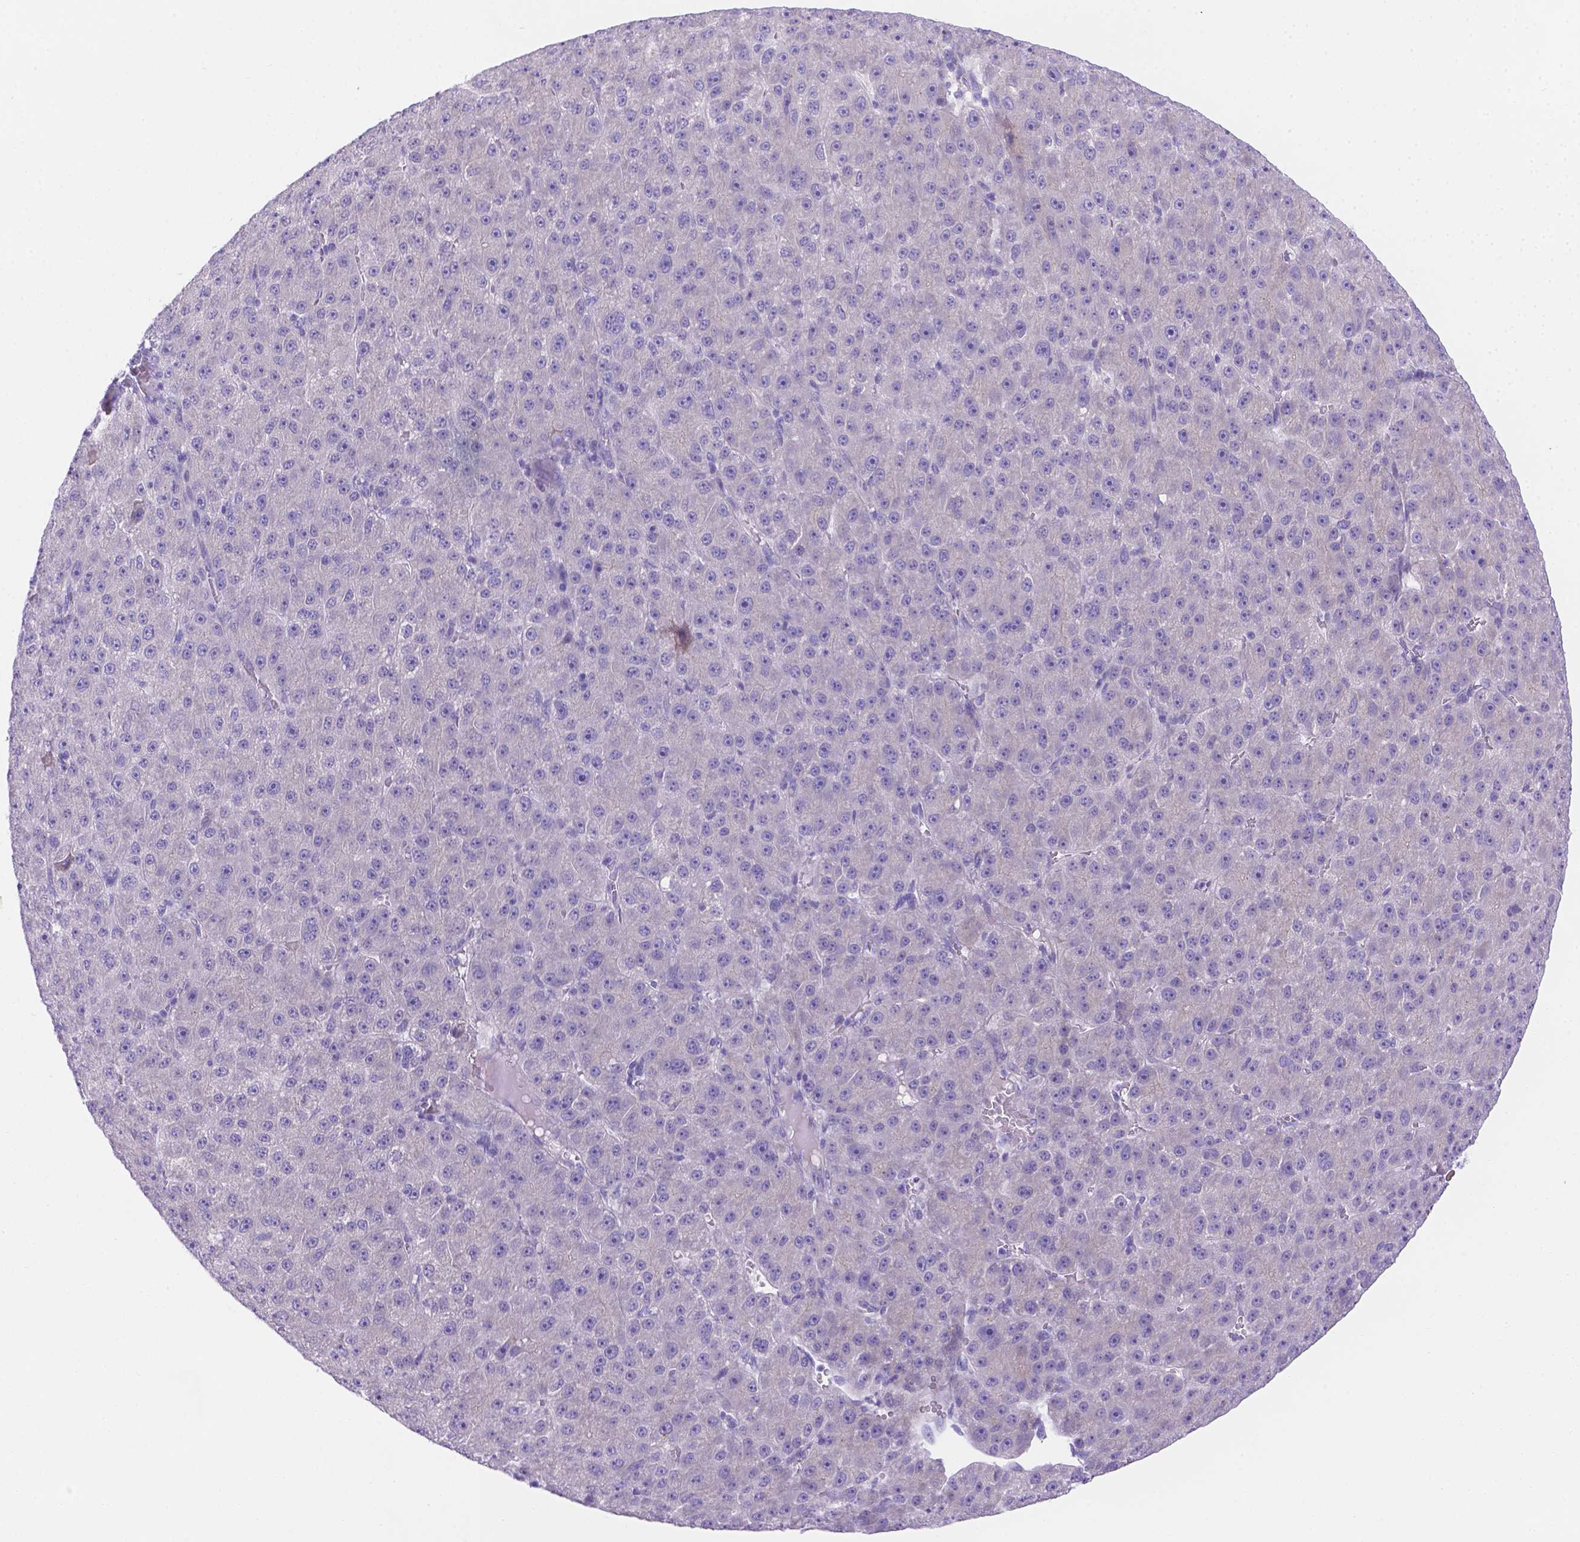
{"staining": {"intensity": "negative", "quantity": "none", "location": "none"}, "tissue": "liver cancer", "cell_type": "Tumor cells", "image_type": "cancer", "snomed": [{"axis": "morphology", "description": "Carcinoma, Hepatocellular, NOS"}, {"axis": "topography", "description": "Liver"}], "caption": "Tumor cells show no significant staining in liver cancer.", "gene": "MLN", "patient": {"sex": "male", "age": 67}}